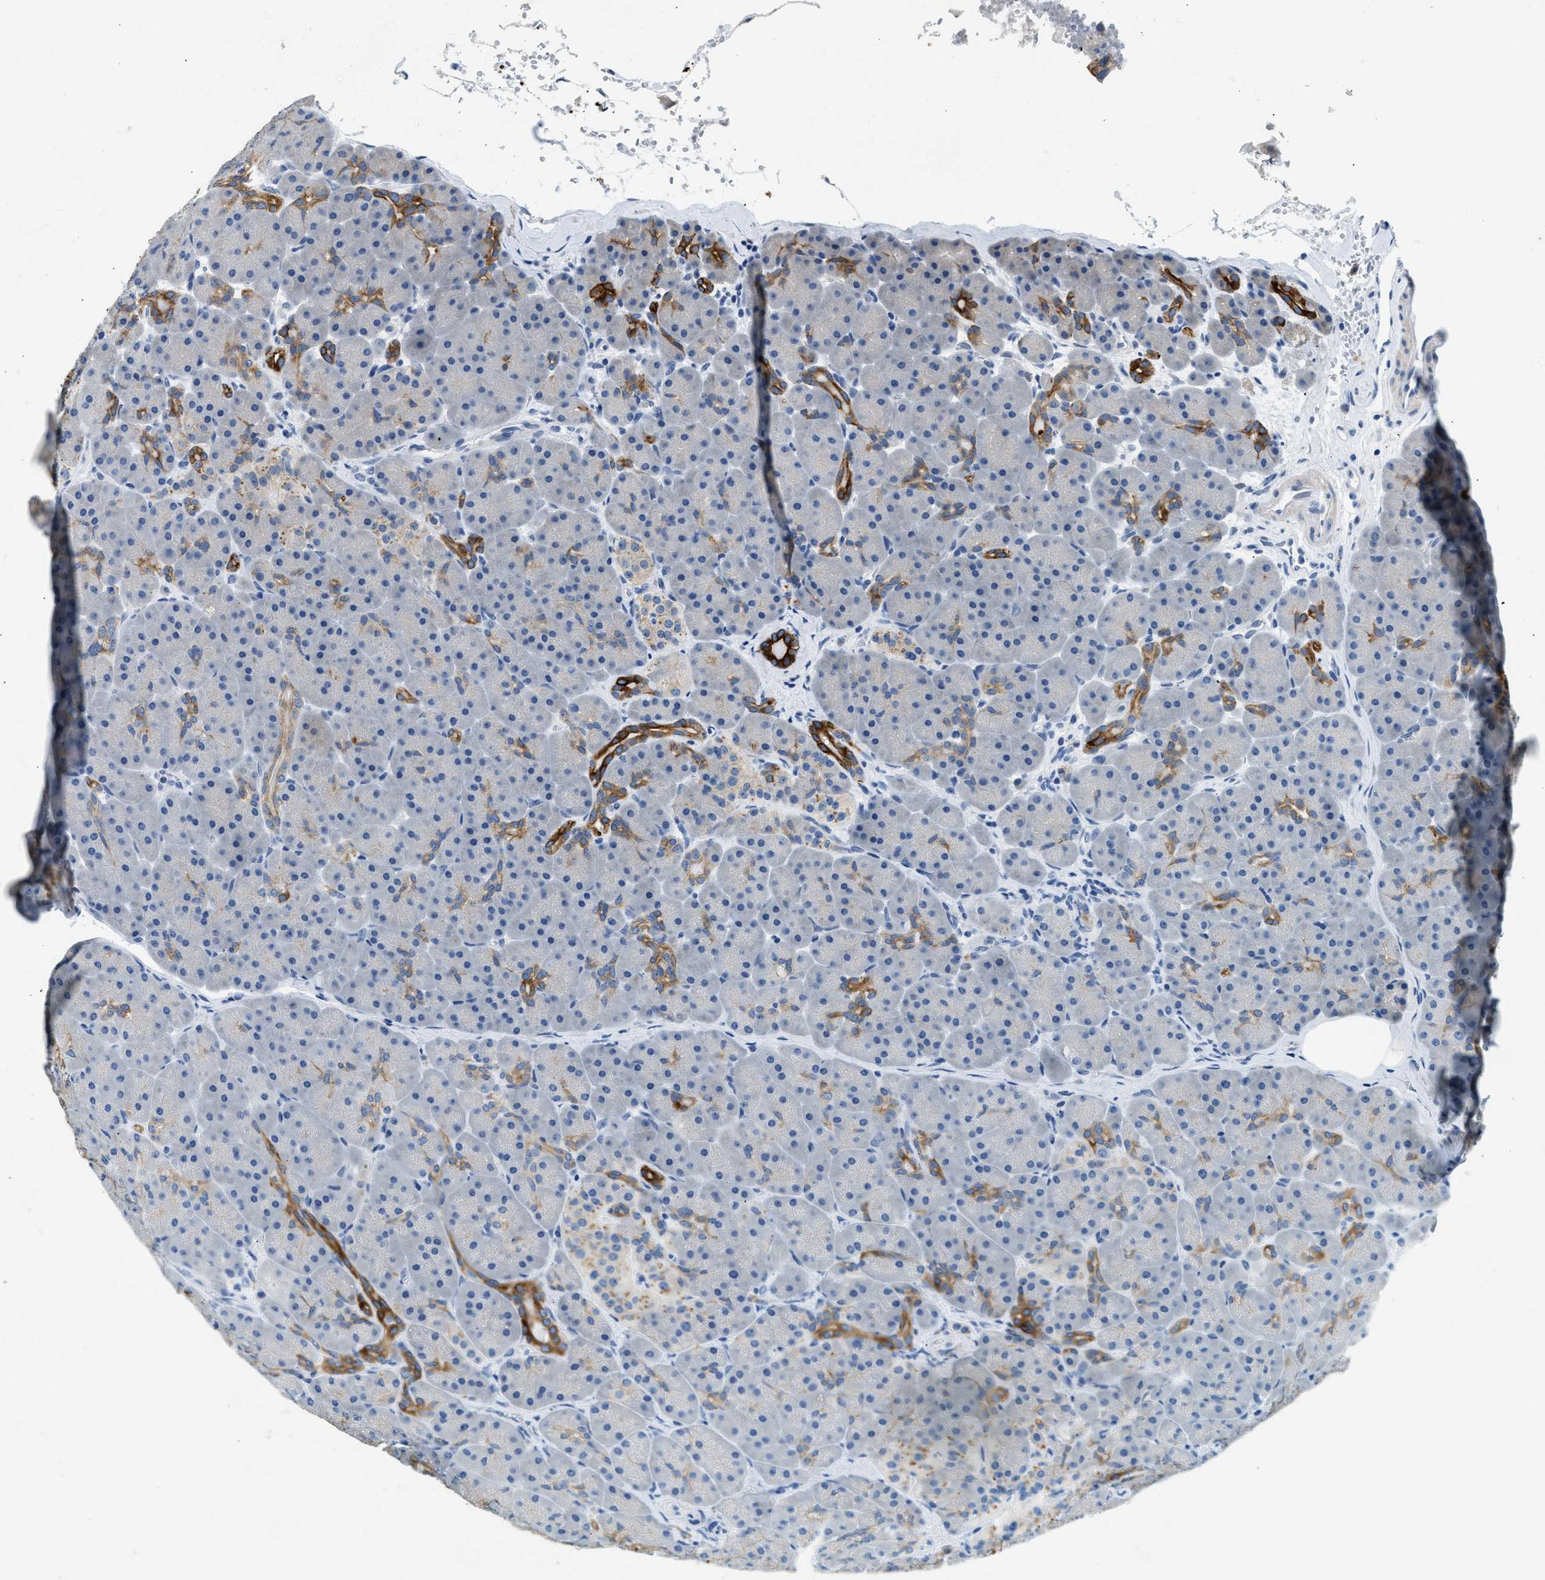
{"staining": {"intensity": "strong", "quantity": "<25%", "location": "cytoplasmic/membranous"}, "tissue": "pancreas", "cell_type": "Exocrine glandular cells", "image_type": "normal", "snomed": [{"axis": "morphology", "description": "Normal tissue, NOS"}, {"axis": "topography", "description": "Pancreas"}], "caption": "A micrograph of human pancreas stained for a protein reveals strong cytoplasmic/membranous brown staining in exocrine glandular cells.", "gene": "CFAP20", "patient": {"sex": "male", "age": 66}}